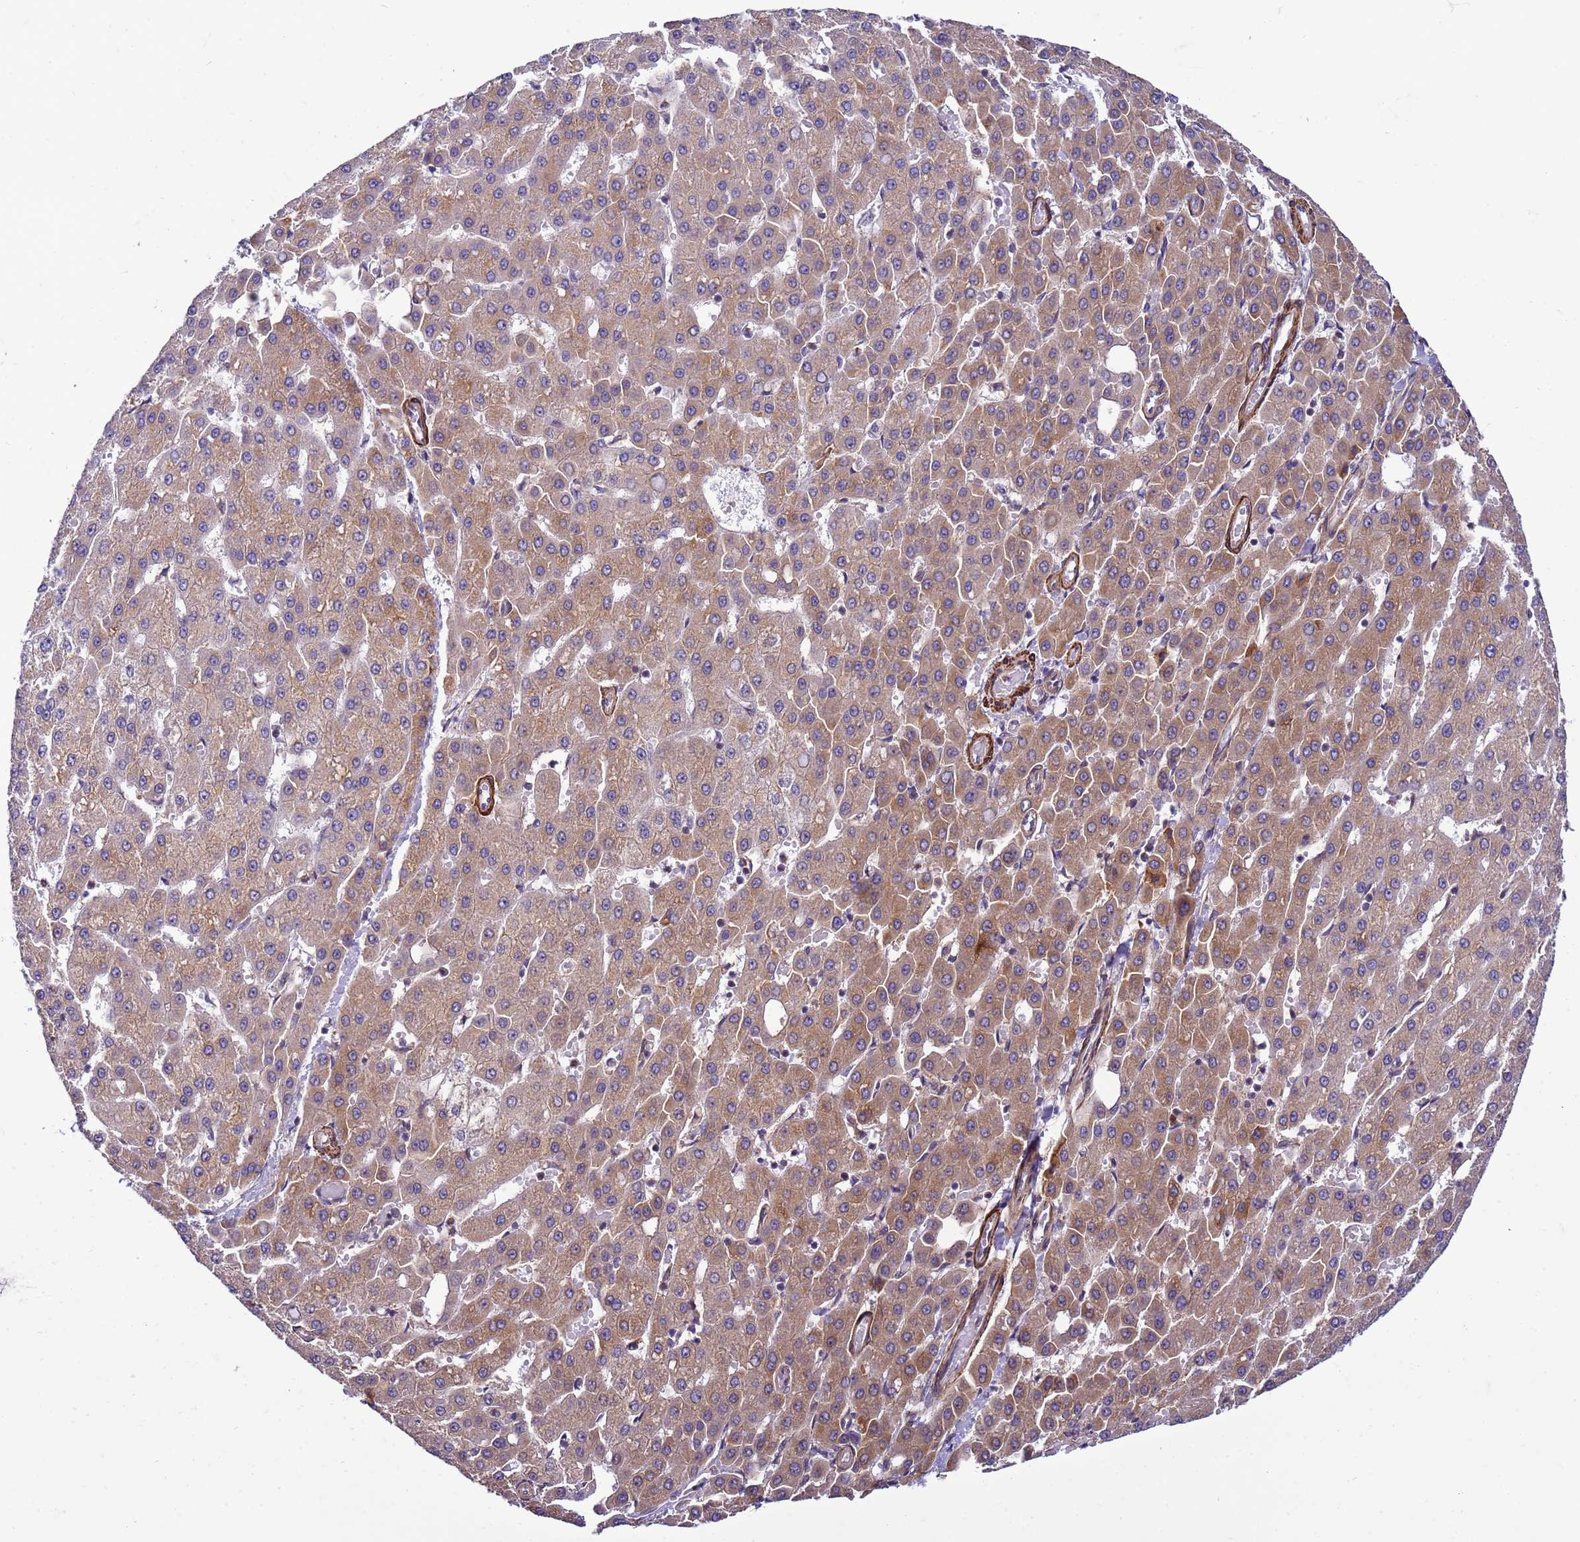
{"staining": {"intensity": "moderate", "quantity": ">75%", "location": "cytoplasmic/membranous"}, "tissue": "liver cancer", "cell_type": "Tumor cells", "image_type": "cancer", "snomed": [{"axis": "morphology", "description": "Carcinoma, Hepatocellular, NOS"}, {"axis": "topography", "description": "Liver"}], "caption": "Immunohistochemistry staining of liver cancer (hepatocellular carcinoma), which exhibits medium levels of moderate cytoplasmic/membranous expression in approximately >75% of tumor cells indicating moderate cytoplasmic/membranous protein staining. The staining was performed using DAB (brown) for protein detection and nuclei were counterstained in hematoxylin (blue).", "gene": "GEN1", "patient": {"sex": "male", "age": 47}}